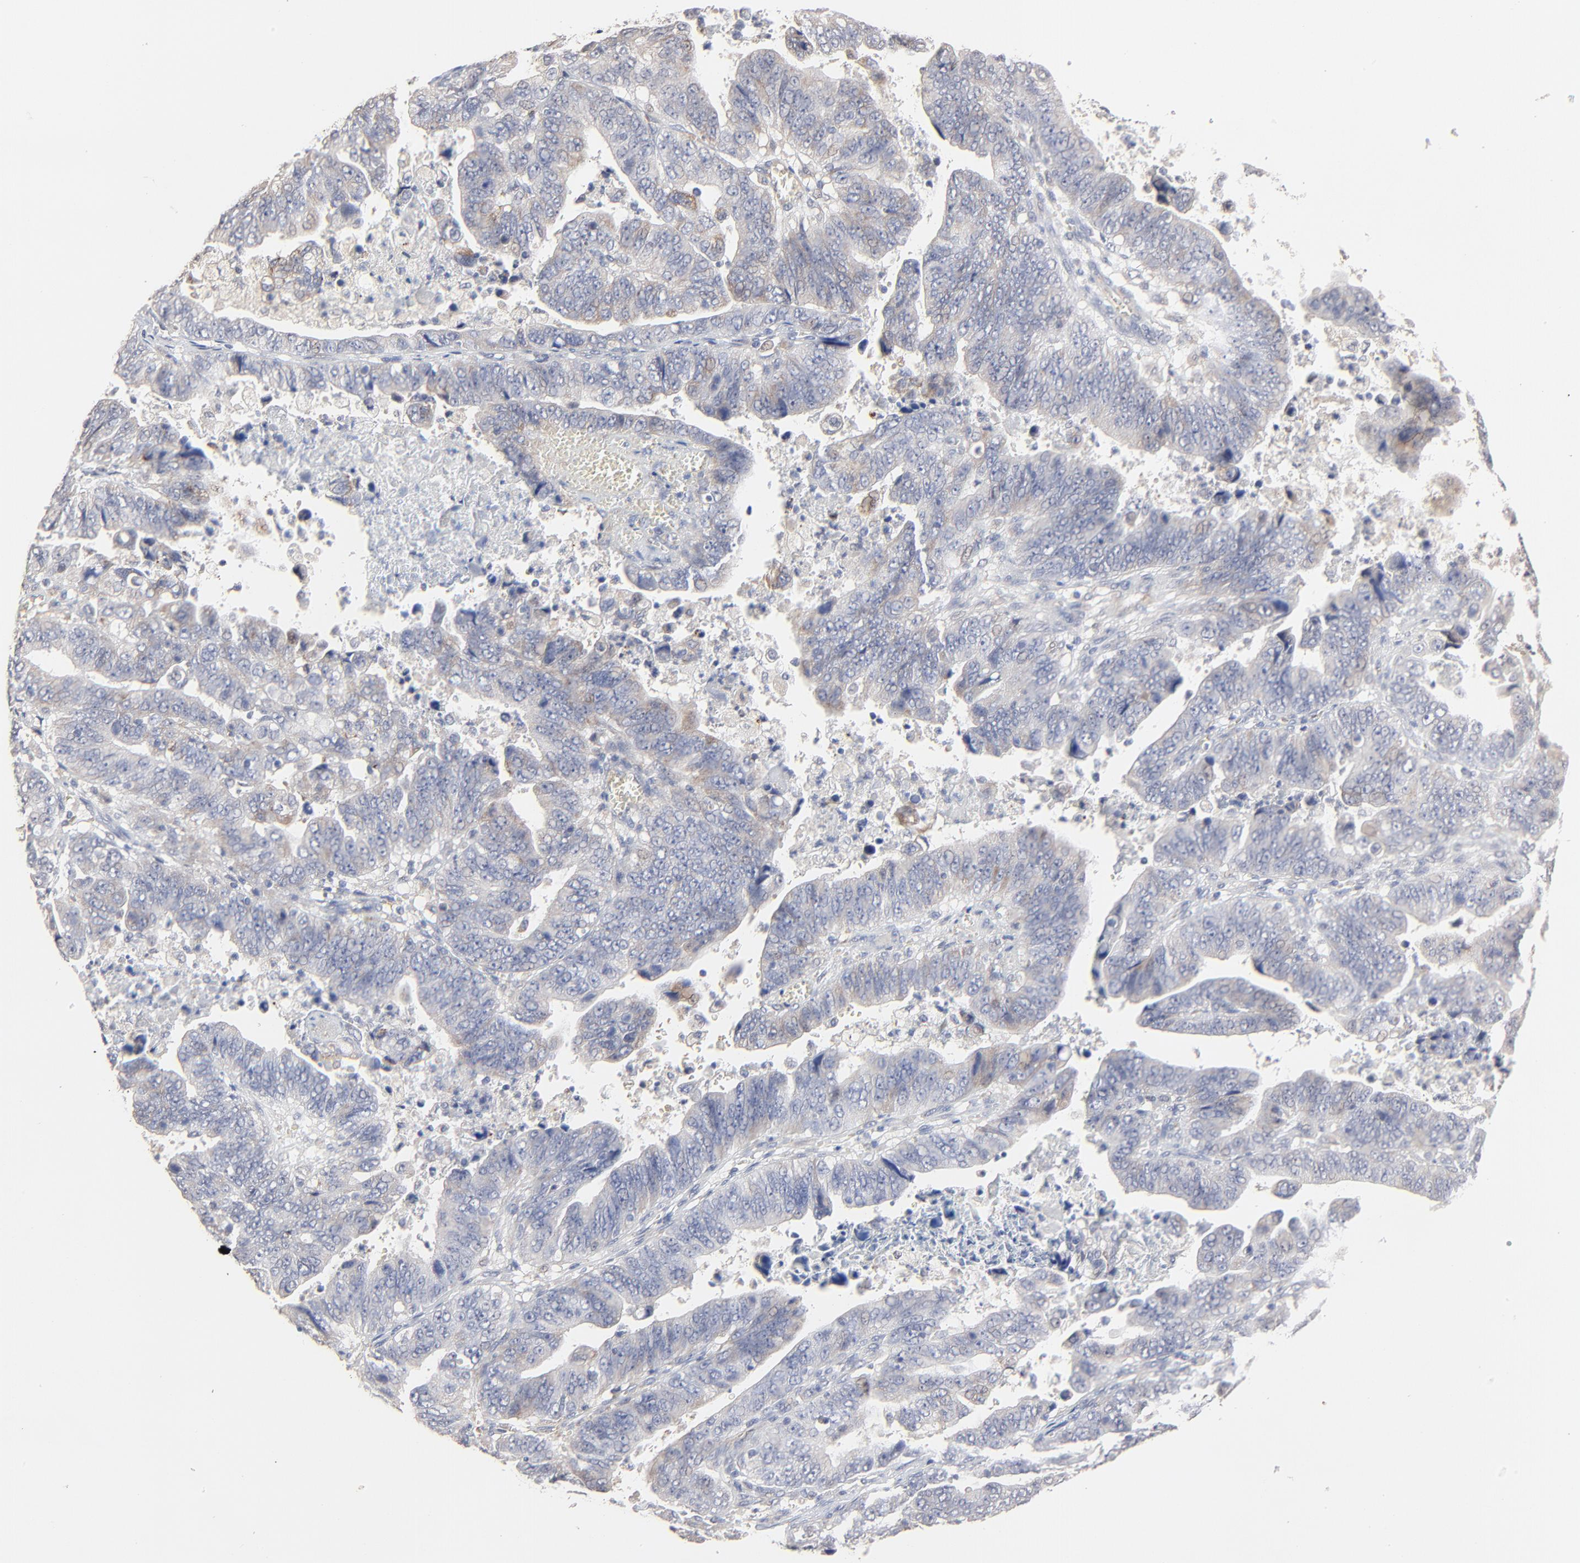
{"staining": {"intensity": "weak", "quantity": "<25%", "location": "cytoplasmic/membranous"}, "tissue": "stomach cancer", "cell_type": "Tumor cells", "image_type": "cancer", "snomed": [{"axis": "morphology", "description": "Adenocarcinoma, NOS"}, {"axis": "topography", "description": "Stomach, upper"}], "caption": "A micrograph of human stomach cancer (adenocarcinoma) is negative for staining in tumor cells.", "gene": "FANCB", "patient": {"sex": "female", "age": 50}}